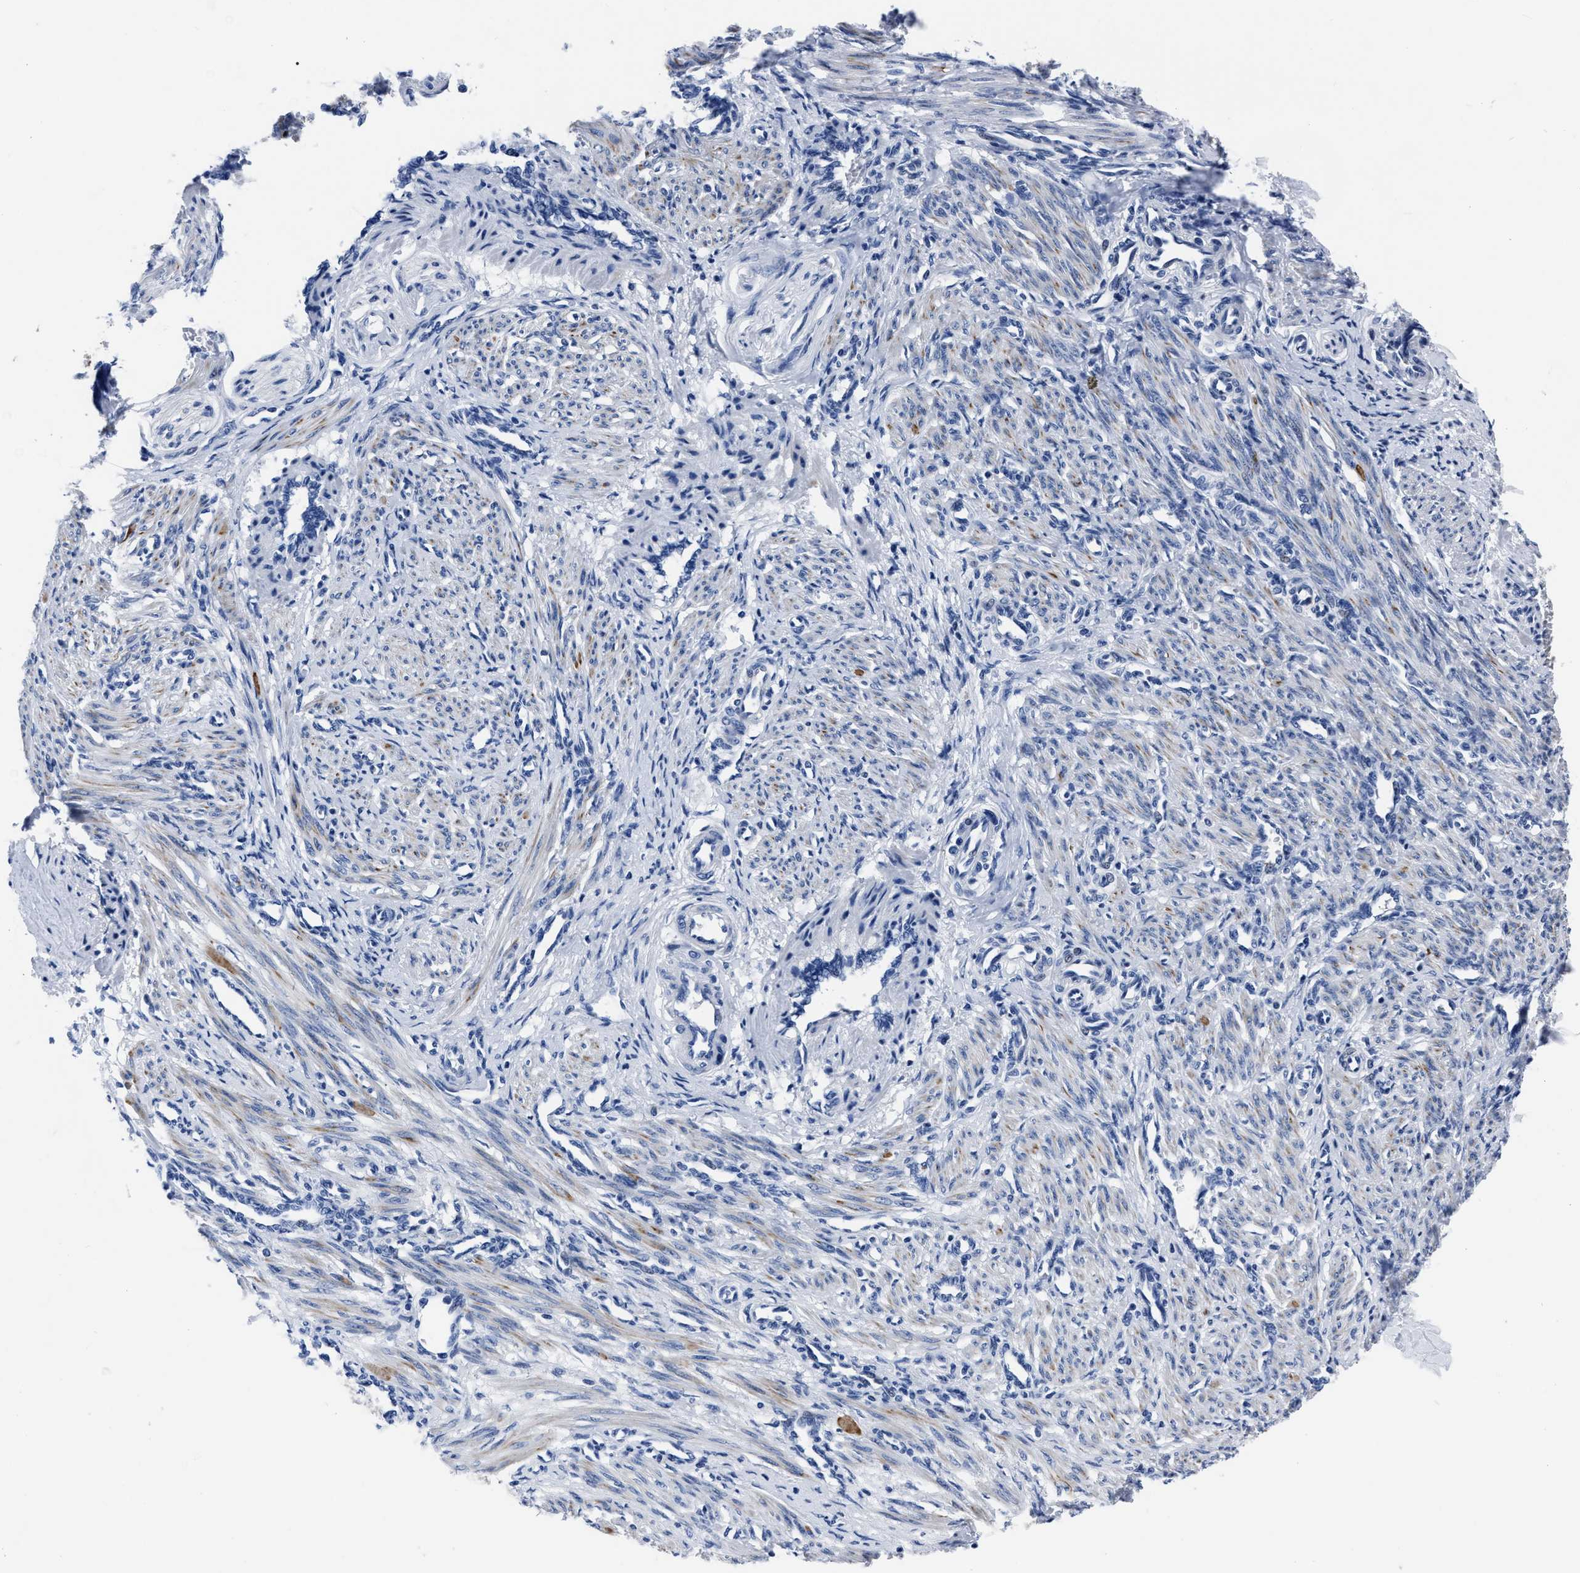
{"staining": {"intensity": "moderate", "quantity": "<25%", "location": "cytoplasmic/membranous"}, "tissue": "smooth muscle", "cell_type": "Smooth muscle cells", "image_type": "normal", "snomed": [{"axis": "morphology", "description": "Normal tissue, NOS"}, {"axis": "topography", "description": "Endometrium"}], "caption": "Immunohistochemical staining of unremarkable human smooth muscle demonstrates <25% levels of moderate cytoplasmic/membranous protein expression in about <25% of smooth muscle cells.", "gene": "MOV10L1", "patient": {"sex": "female", "age": 33}}